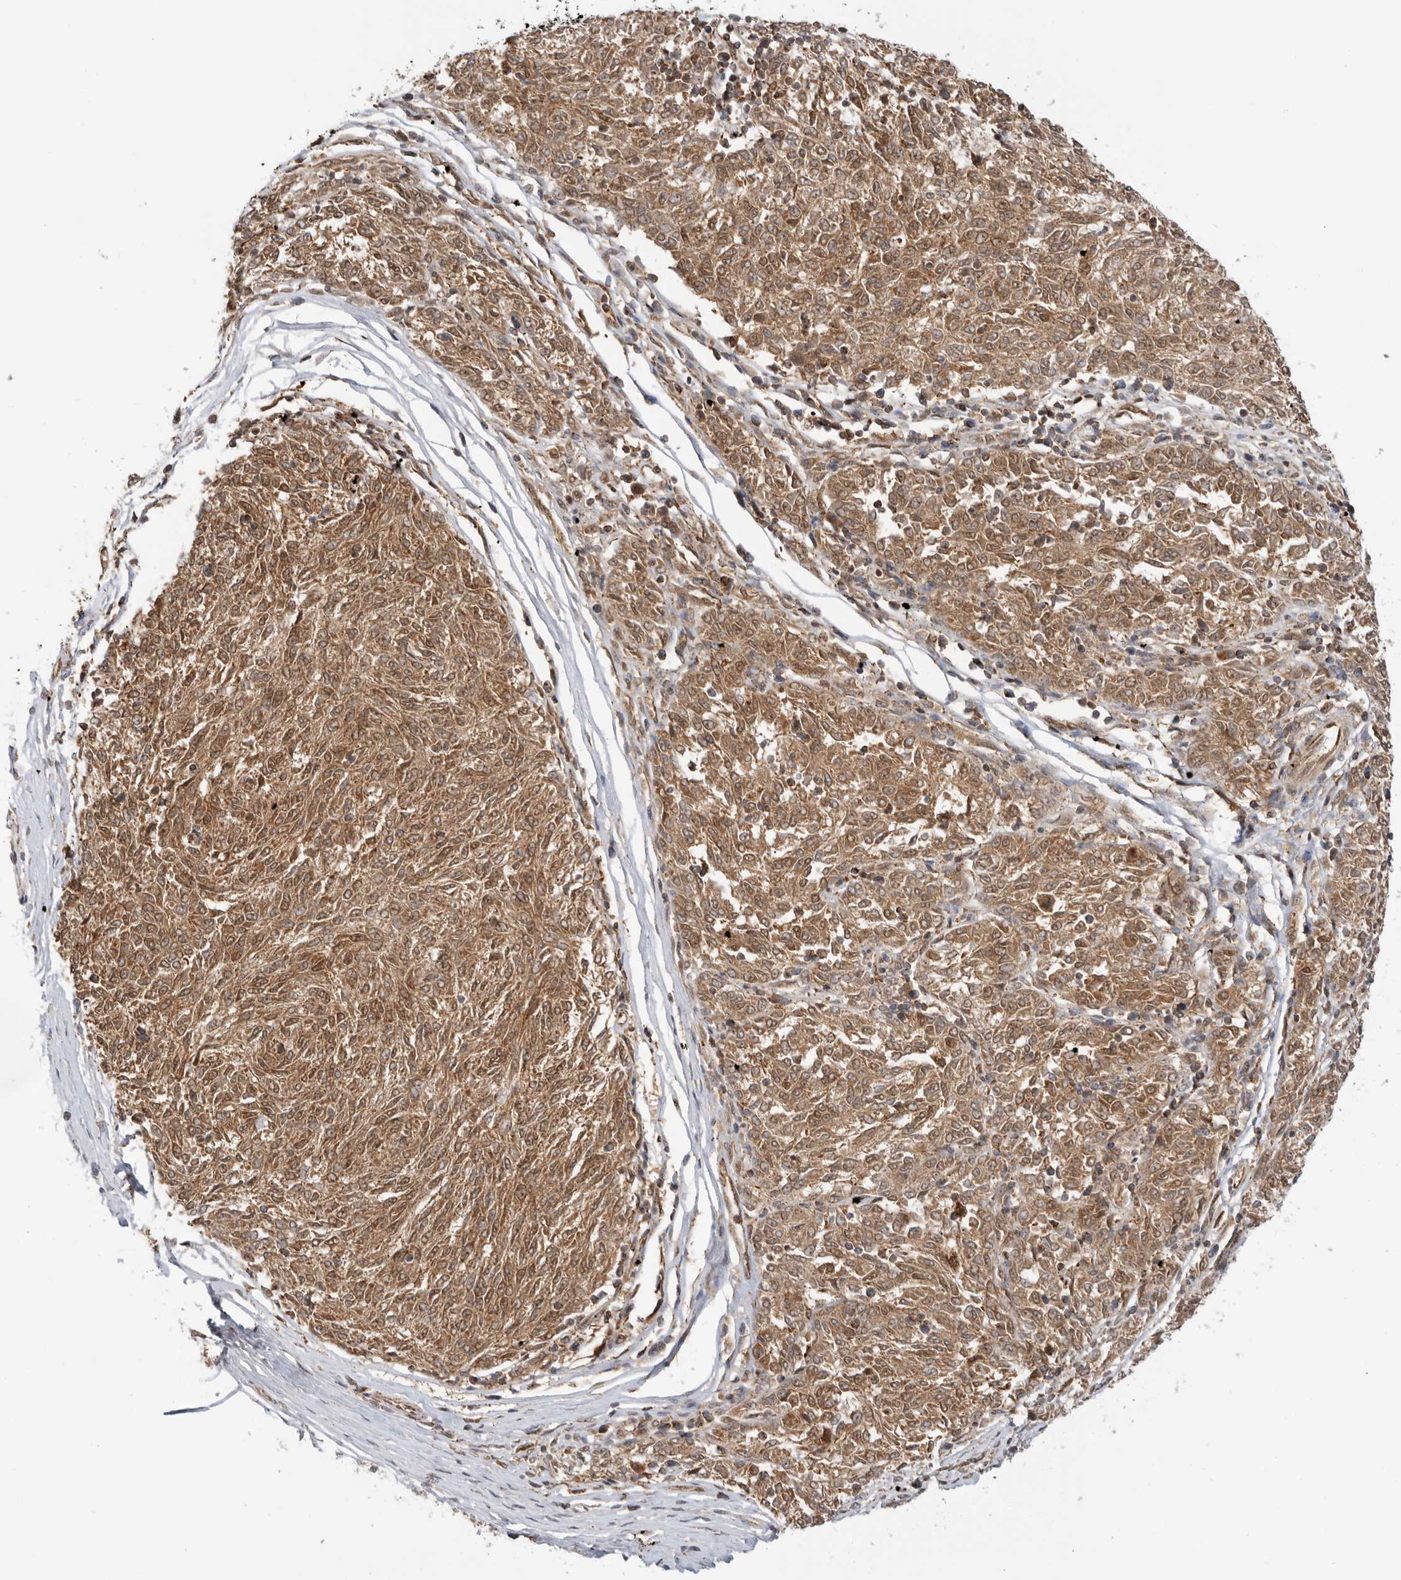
{"staining": {"intensity": "moderate", "quantity": ">75%", "location": "cytoplasmic/membranous"}, "tissue": "melanoma", "cell_type": "Tumor cells", "image_type": "cancer", "snomed": [{"axis": "morphology", "description": "Malignant melanoma, NOS"}, {"axis": "topography", "description": "Skin"}], "caption": "An IHC micrograph of tumor tissue is shown. Protein staining in brown shows moderate cytoplasmic/membranous positivity in malignant melanoma within tumor cells. Ihc stains the protein in brown and the nuclei are stained blue.", "gene": "DCAF8", "patient": {"sex": "female", "age": 72}}